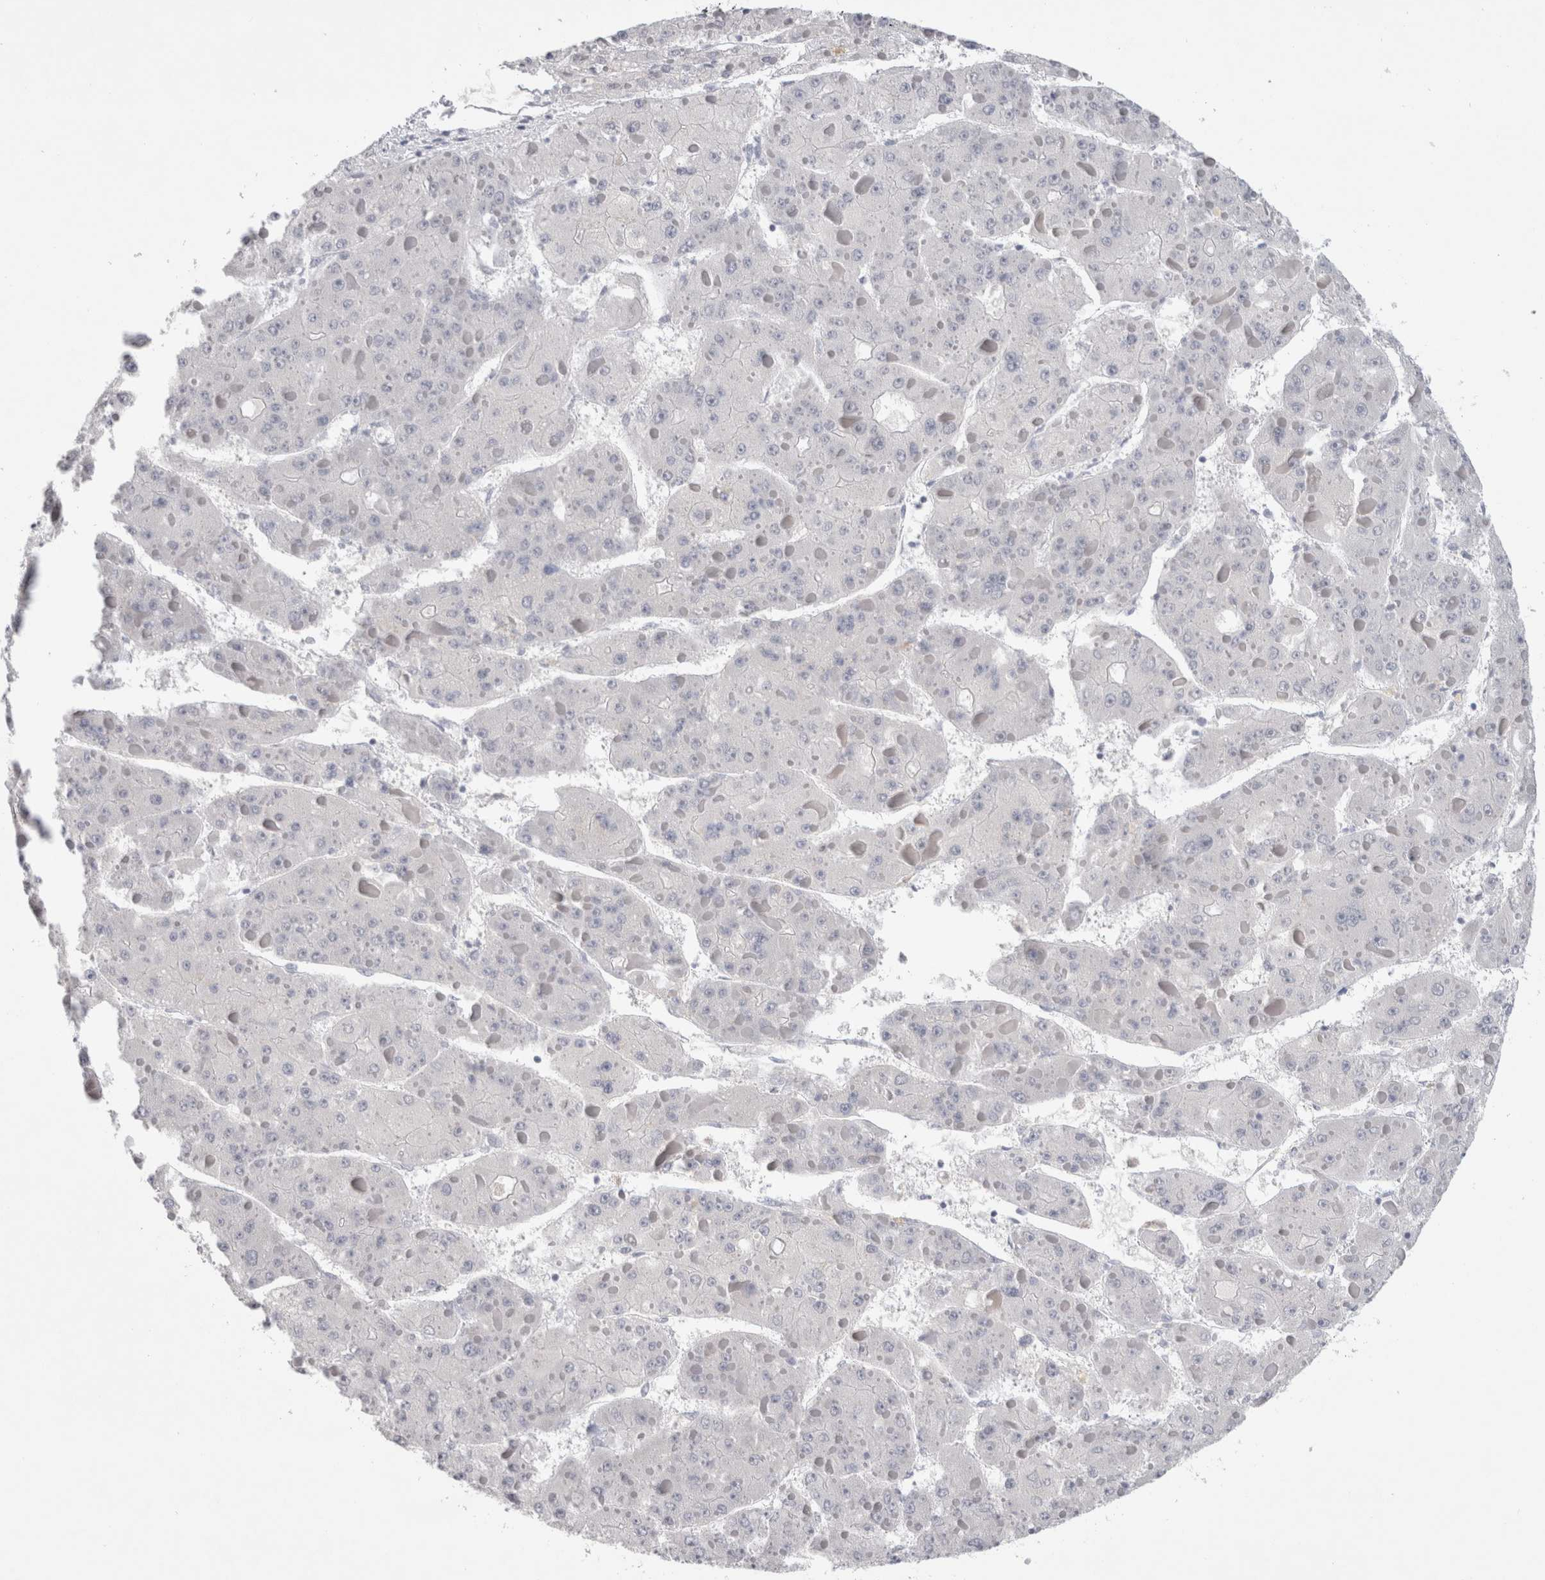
{"staining": {"intensity": "negative", "quantity": "none", "location": "none"}, "tissue": "liver cancer", "cell_type": "Tumor cells", "image_type": "cancer", "snomed": [{"axis": "morphology", "description": "Carcinoma, Hepatocellular, NOS"}, {"axis": "topography", "description": "Liver"}], "caption": "Tumor cells are negative for protein expression in human liver hepatocellular carcinoma.", "gene": "TONSL", "patient": {"sex": "female", "age": 73}}